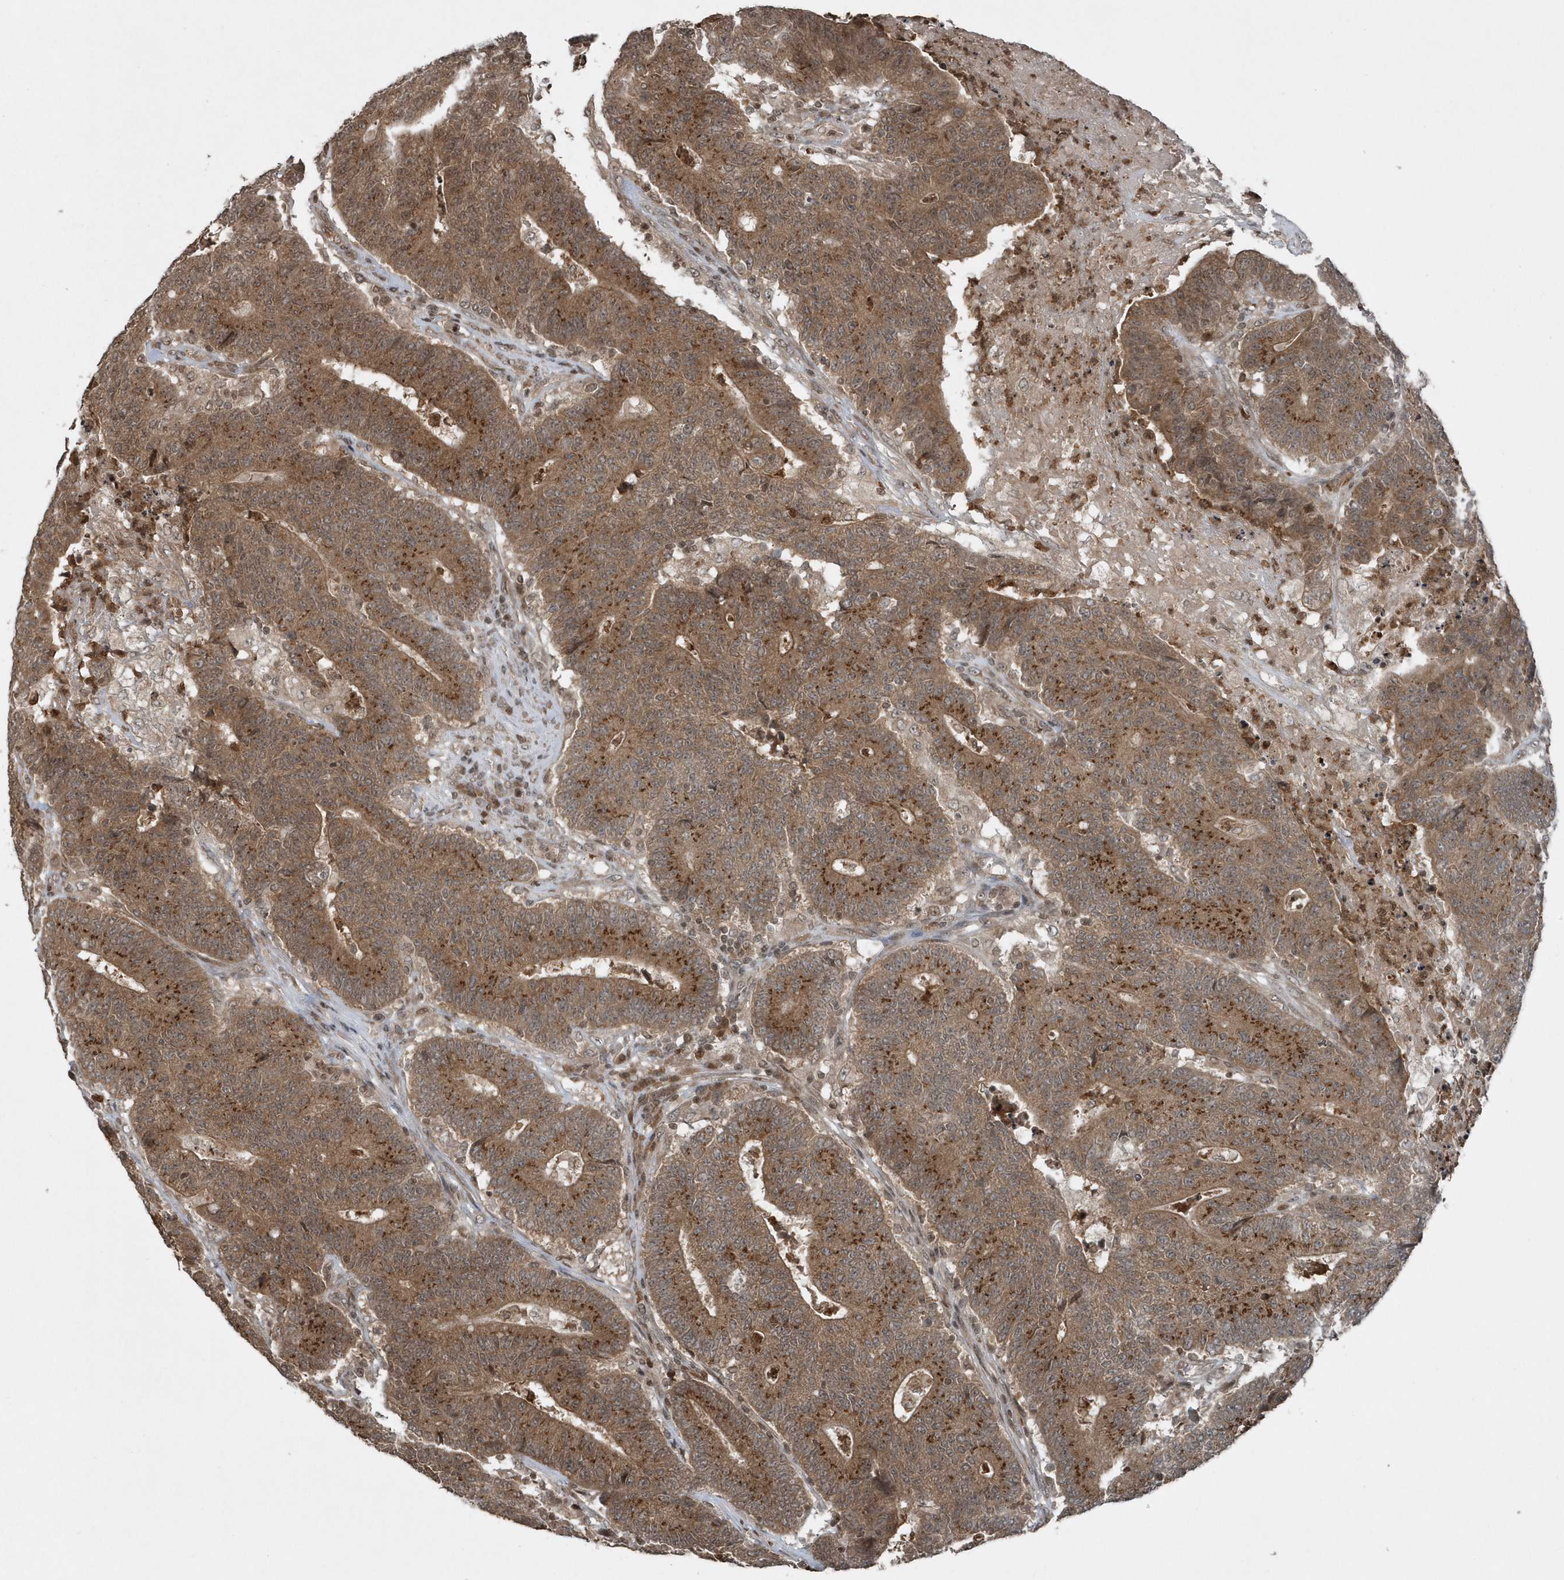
{"staining": {"intensity": "strong", "quantity": ">75%", "location": "cytoplasmic/membranous"}, "tissue": "colorectal cancer", "cell_type": "Tumor cells", "image_type": "cancer", "snomed": [{"axis": "morphology", "description": "Normal tissue, NOS"}, {"axis": "morphology", "description": "Adenocarcinoma, NOS"}, {"axis": "topography", "description": "Colon"}], "caption": "Tumor cells exhibit high levels of strong cytoplasmic/membranous positivity in approximately >75% of cells in colorectal cancer.", "gene": "EIF2B1", "patient": {"sex": "female", "age": 75}}